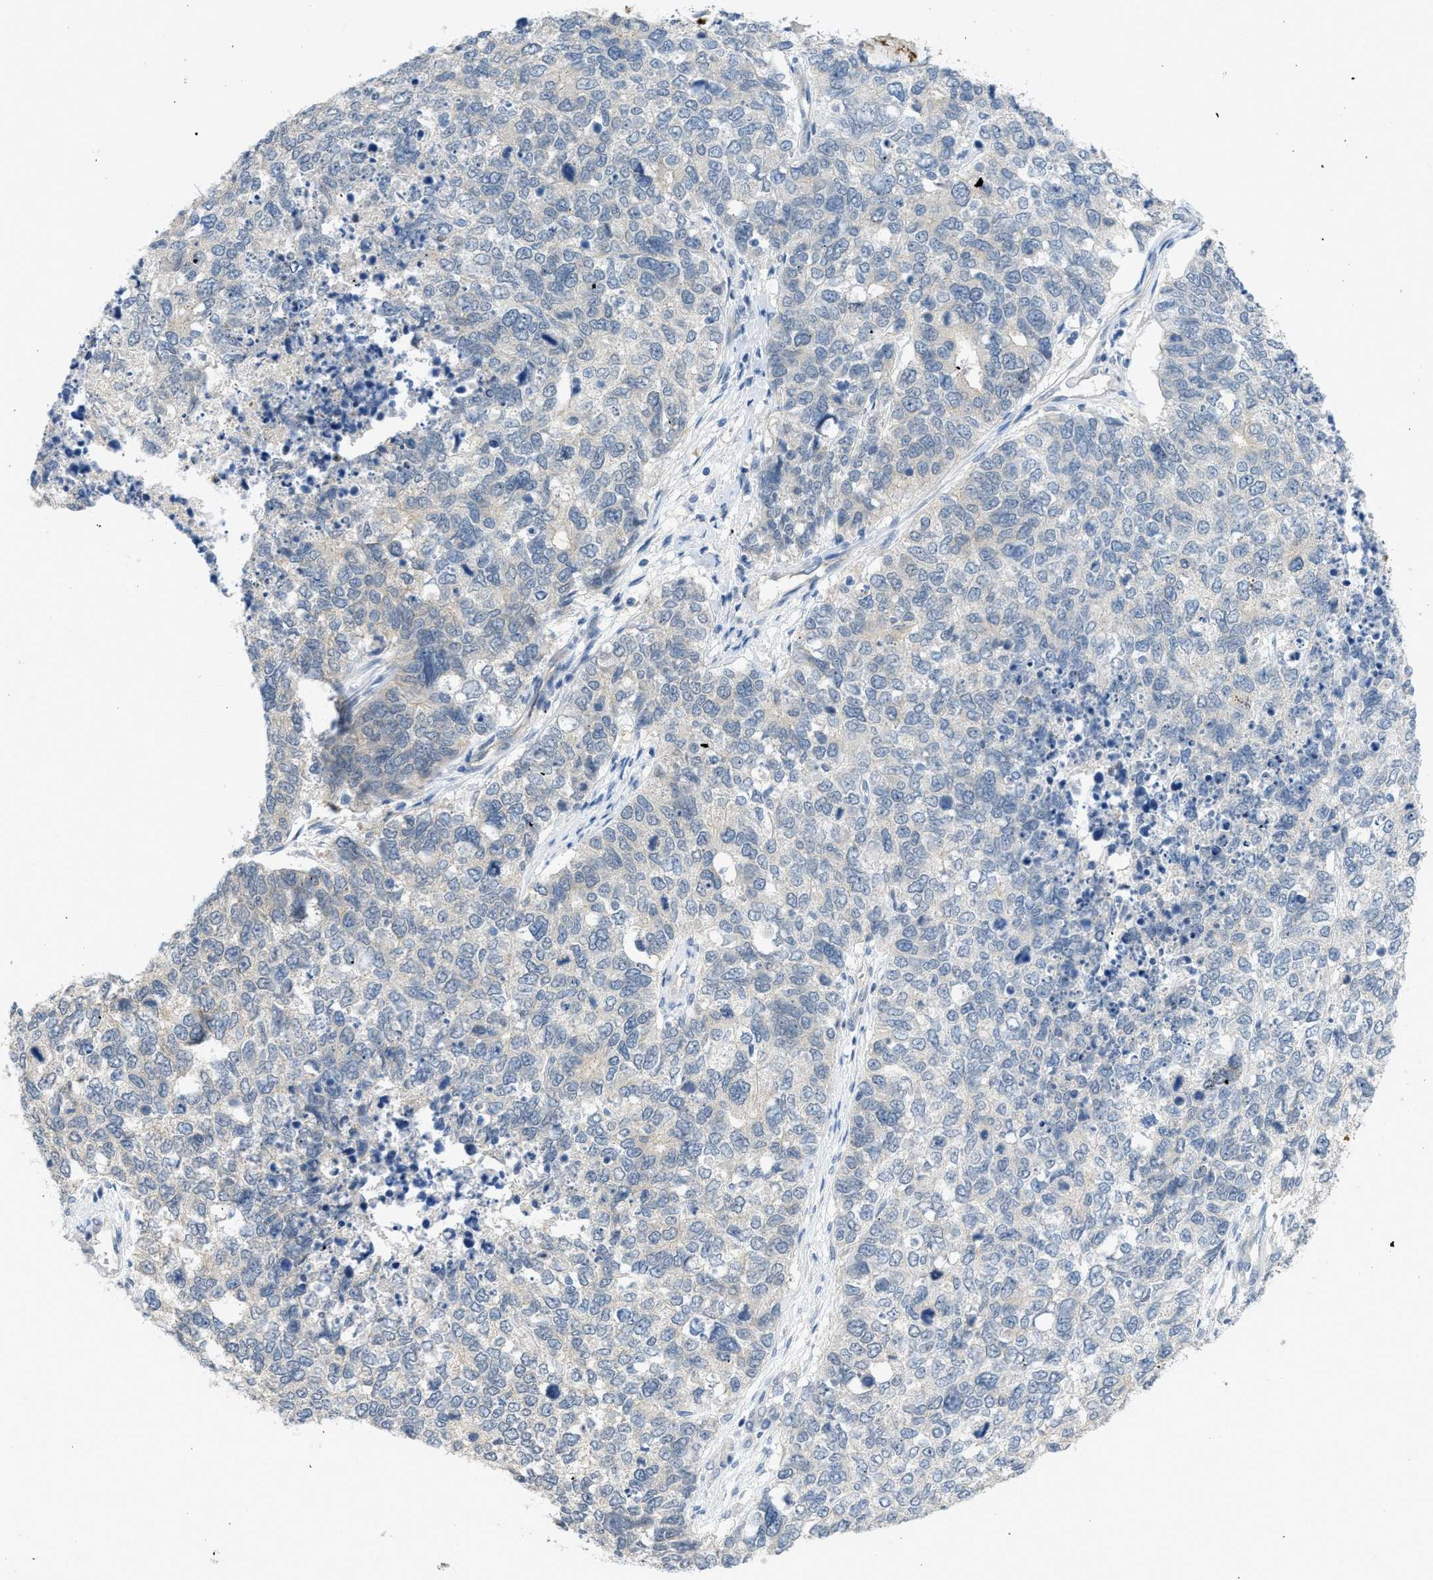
{"staining": {"intensity": "negative", "quantity": "none", "location": "none"}, "tissue": "cervical cancer", "cell_type": "Tumor cells", "image_type": "cancer", "snomed": [{"axis": "morphology", "description": "Squamous cell carcinoma, NOS"}, {"axis": "topography", "description": "Cervix"}], "caption": "Immunohistochemical staining of cervical cancer exhibits no significant expression in tumor cells. (Brightfield microscopy of DAB IHC at high magnification).", "gene": "TNFAIP1", "patient": {"sex": "female", "age": 63}}